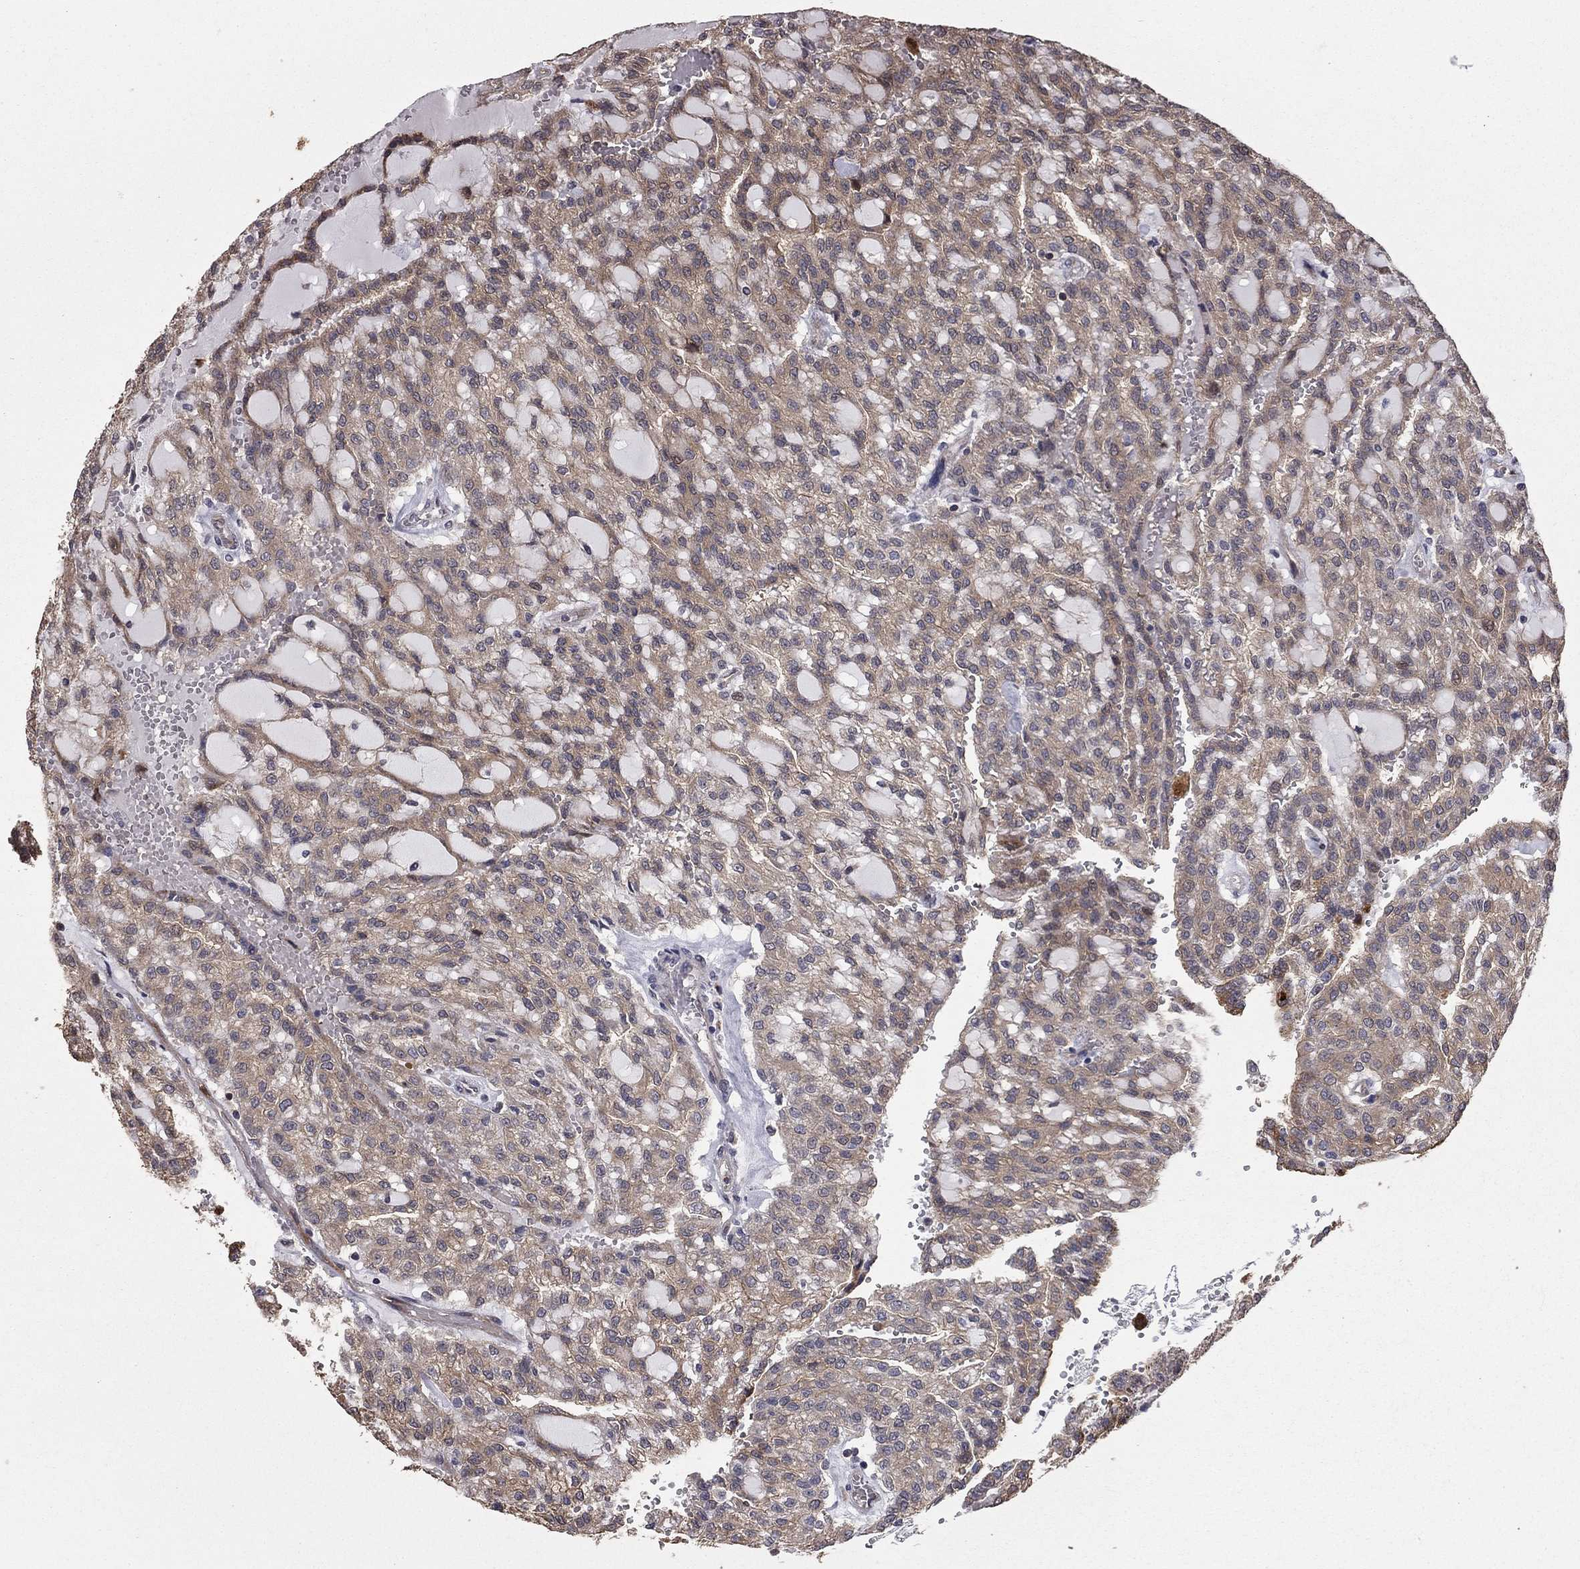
{"staining": {"intensity": "negative", "quantity": "none", "location": "none"}, "tissue": "renal cancer", "cell_type": "Tumor cells", "image_type": "cancer", "snomed": [{"axis": "morphology", "description": "Adenocarcinoma, NOS"}, {"axis": "topography", "description": "Kidney"}], "caption": "High power microscopy micrograph of an IHC histopathology image of renal cancer, revealing no significant positivity in tumor cells. (DAB (3,3'-diaminobenzidine) immunohistochemistry visualized using brightfield microscopy, high magnification).", "gene": "GYG1", "patient": {"sex": "male", "age": 63}}